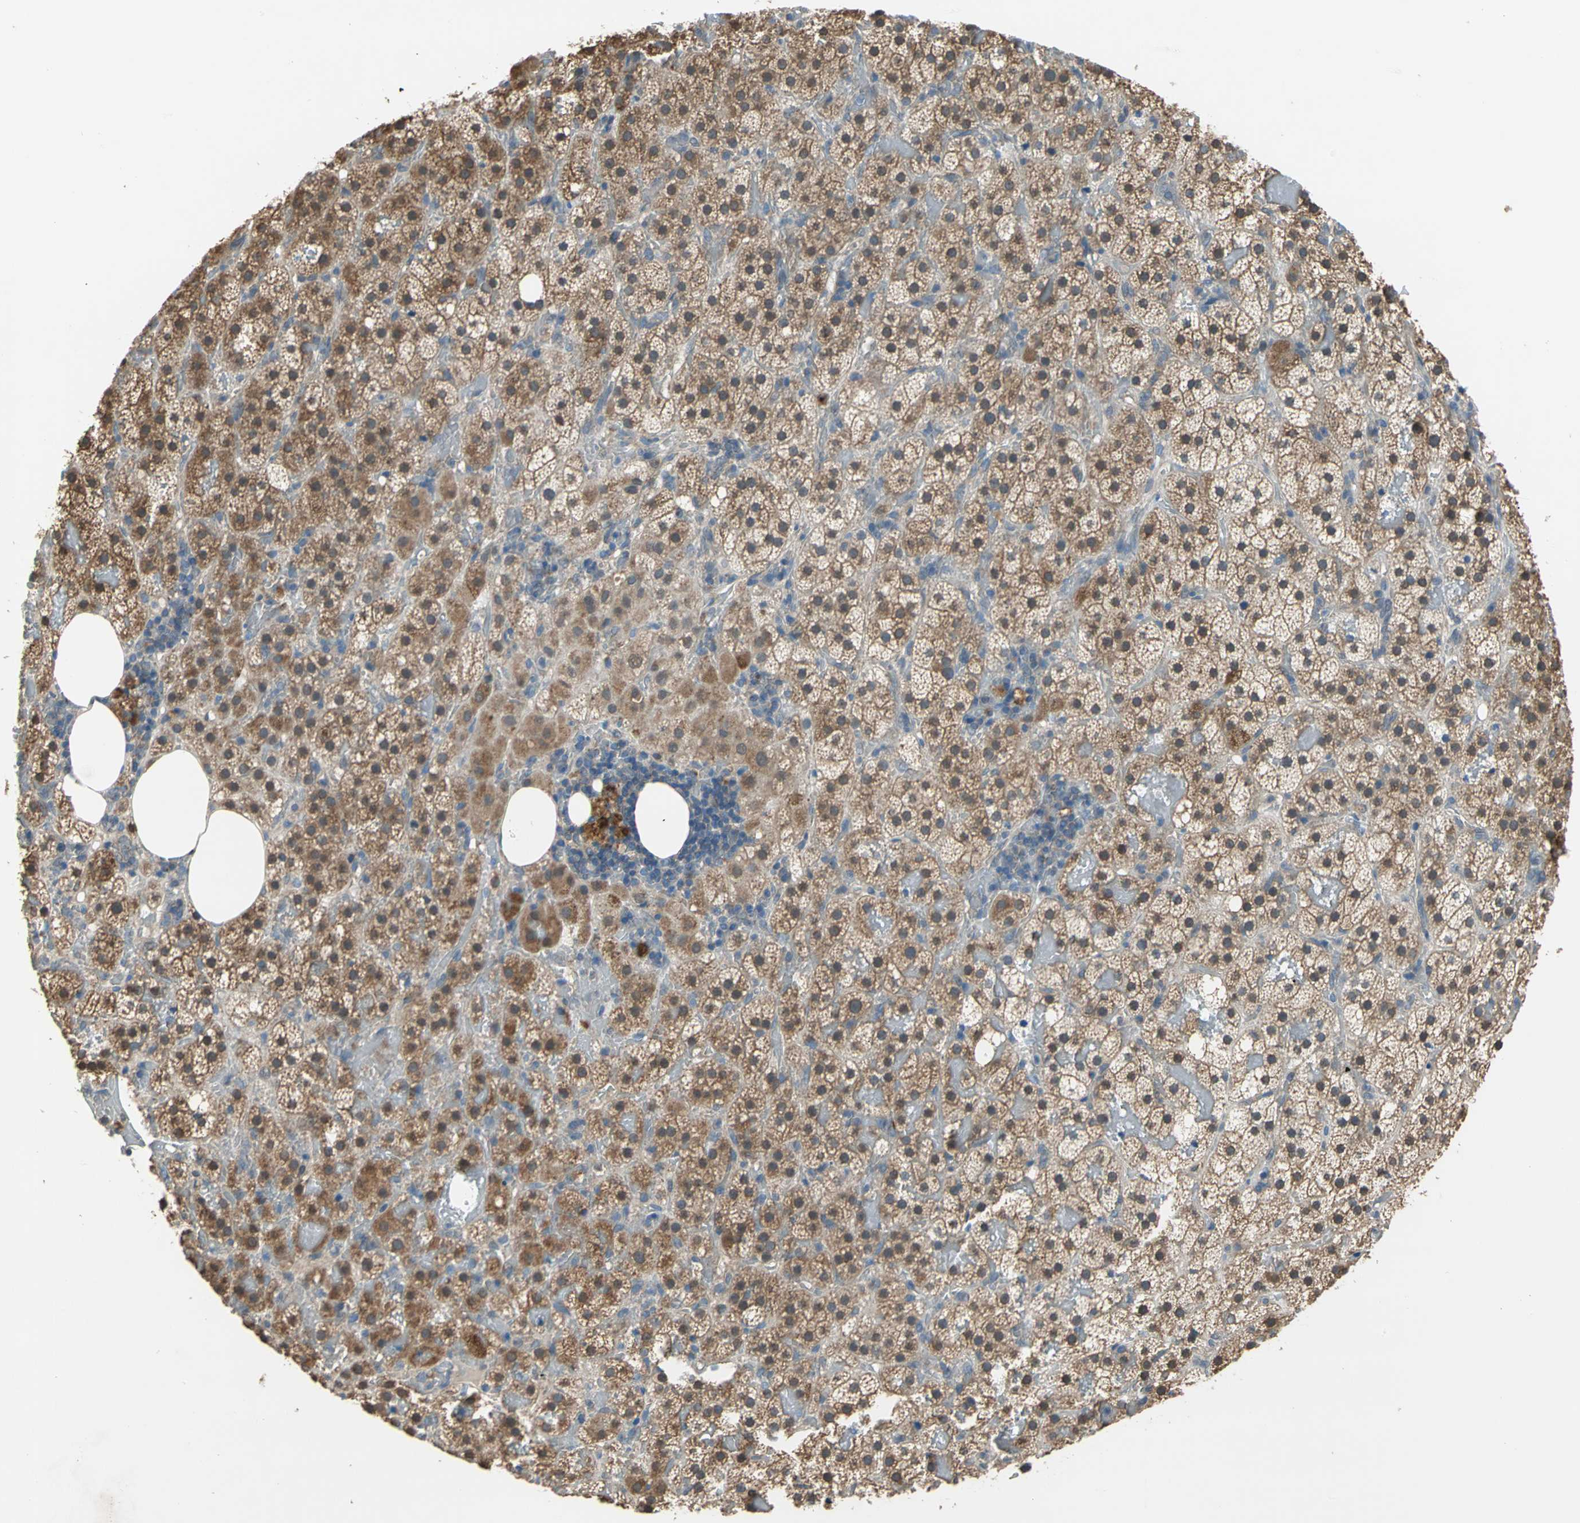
{"staining": {"intensity": "moderate", "quantity": ">75%", "location": "cytoplasmic/membranous"}, "tissue": "adrenal gland", "cell_type": "Glandular cells", "image_type": "normal", "snomed": [{"axis": "morphology", "description": "Normal tissue, NOS"}, {"axis": "topography", "description": "Adrenal gland"}], "caption": "High-power microscopy captured an immunohistochemistry (IHC) photomicrograph of normal adrenal gland, revealing moderate cytoplasmic/membranous positivity in approximately >75% of glandular cells.", "gene": "TRAK1", "patient": {"sex": "female", "age": 59}}